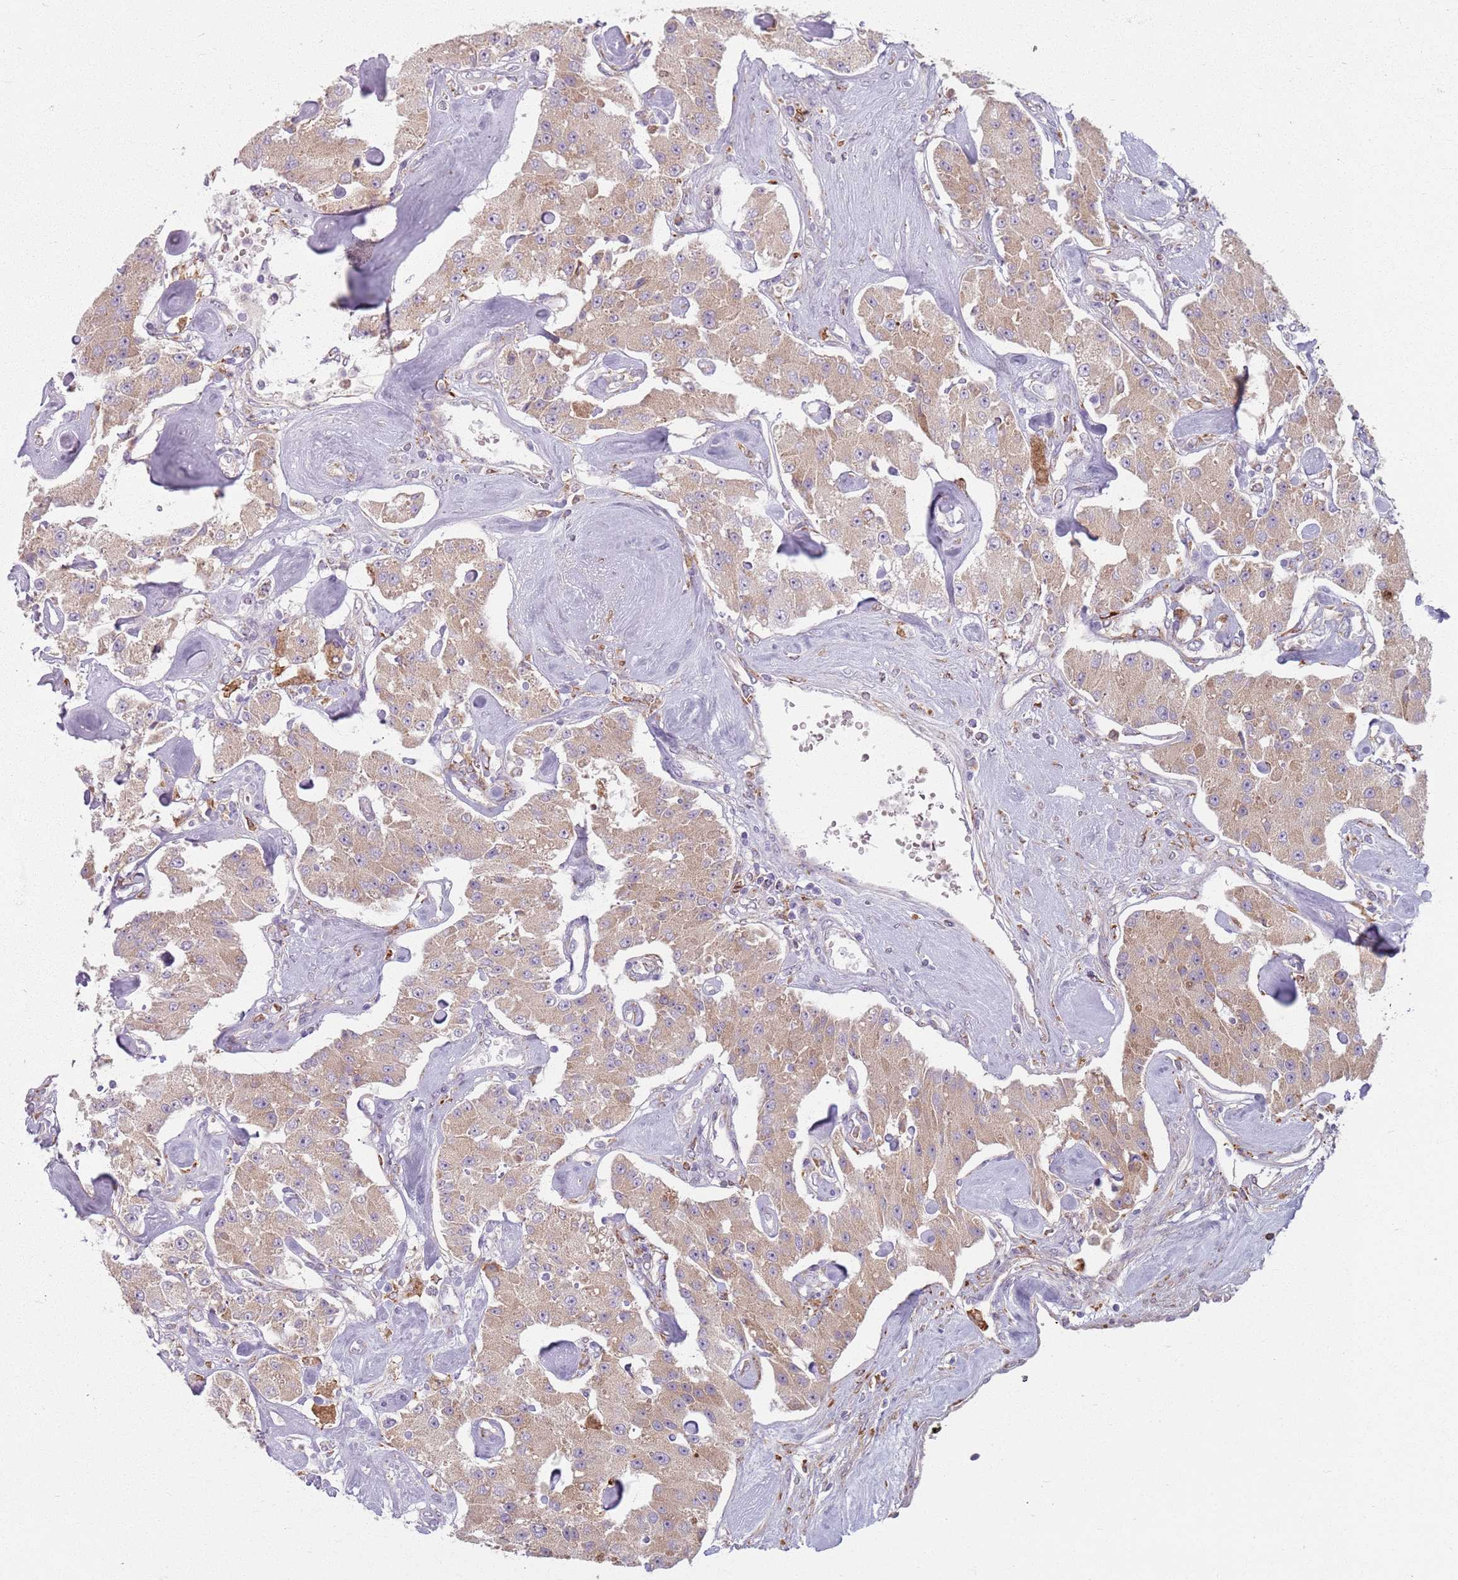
{"staining": {"intensity": "moderate", "quantity": ">75%", "location": "cytoplasmic/membranous"}, "tissue": "carcinoid", "cell_type": "Tumor cells", "image_type": "cancer", "snomed": [{"axis": "morphology", "description": "Carcinoid, malignant, NOS"}, {"axis": "topography", "description": "Pancreas"}], "caption": "Protein expression analysis of carcinoid shows moderate cytoplasmic/membranous expression in about >75% of tumor cells.", "gene": "COLGALT1", "patient": {"sex": "male", "age": 41}}